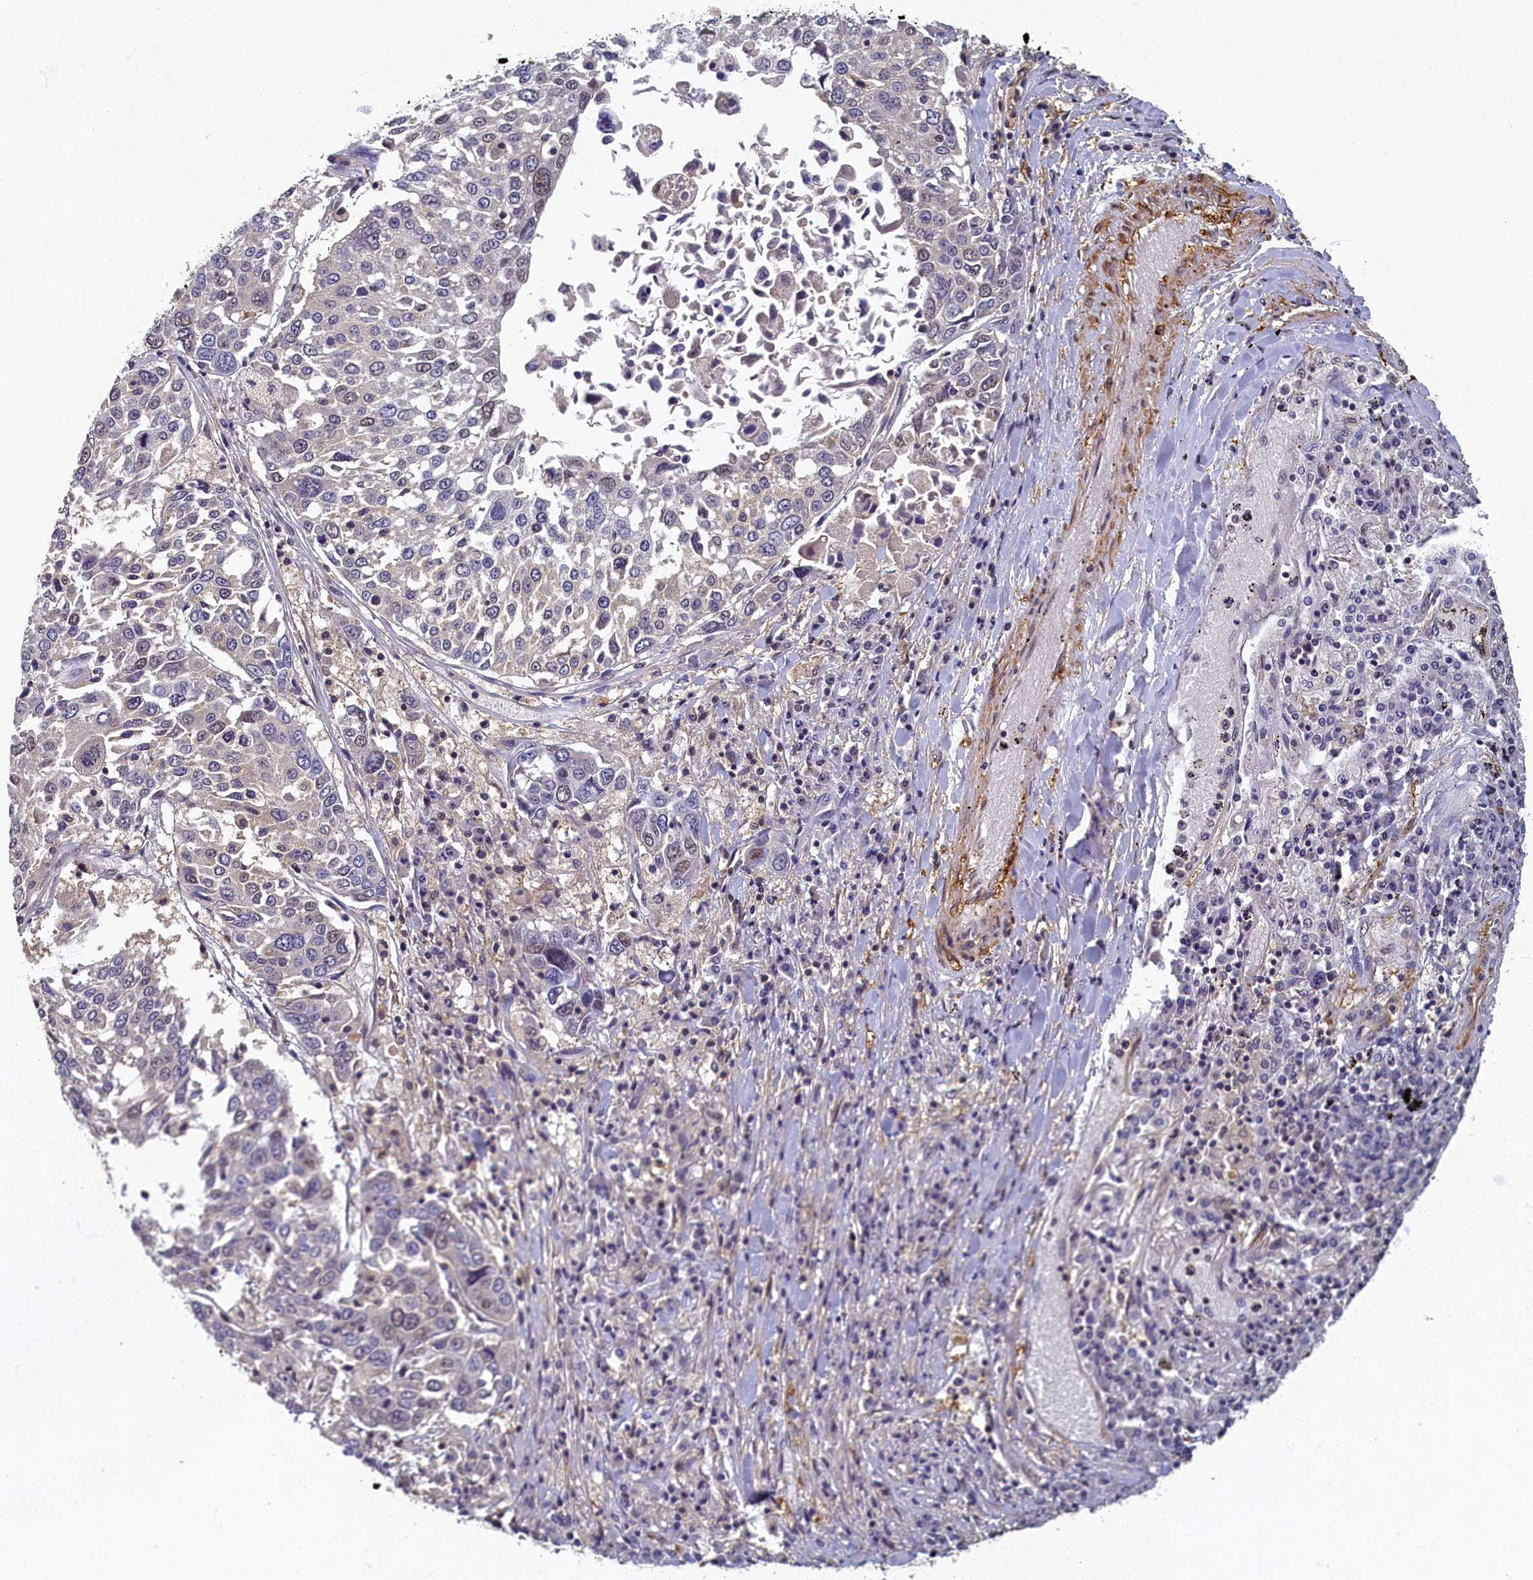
{"staining": {"intensity": "weak", "quantity": "<25%", "location": "nuclear"}, "tissue": "lung cancer", "cell_type": "Tumor cells", "image_type": "cancer", "snomed": [{"axis": "morphology", "description": "Squamous cell carcinoma, NOS"}, {"axis": "topography", "description": "Lung"}], "caption": "The histopathology image exhibits no staining of tumor cells in squamous cell carcinoma (lung).", "gene": "TBCB", "patient": {"sex": "male", "age": 65}}